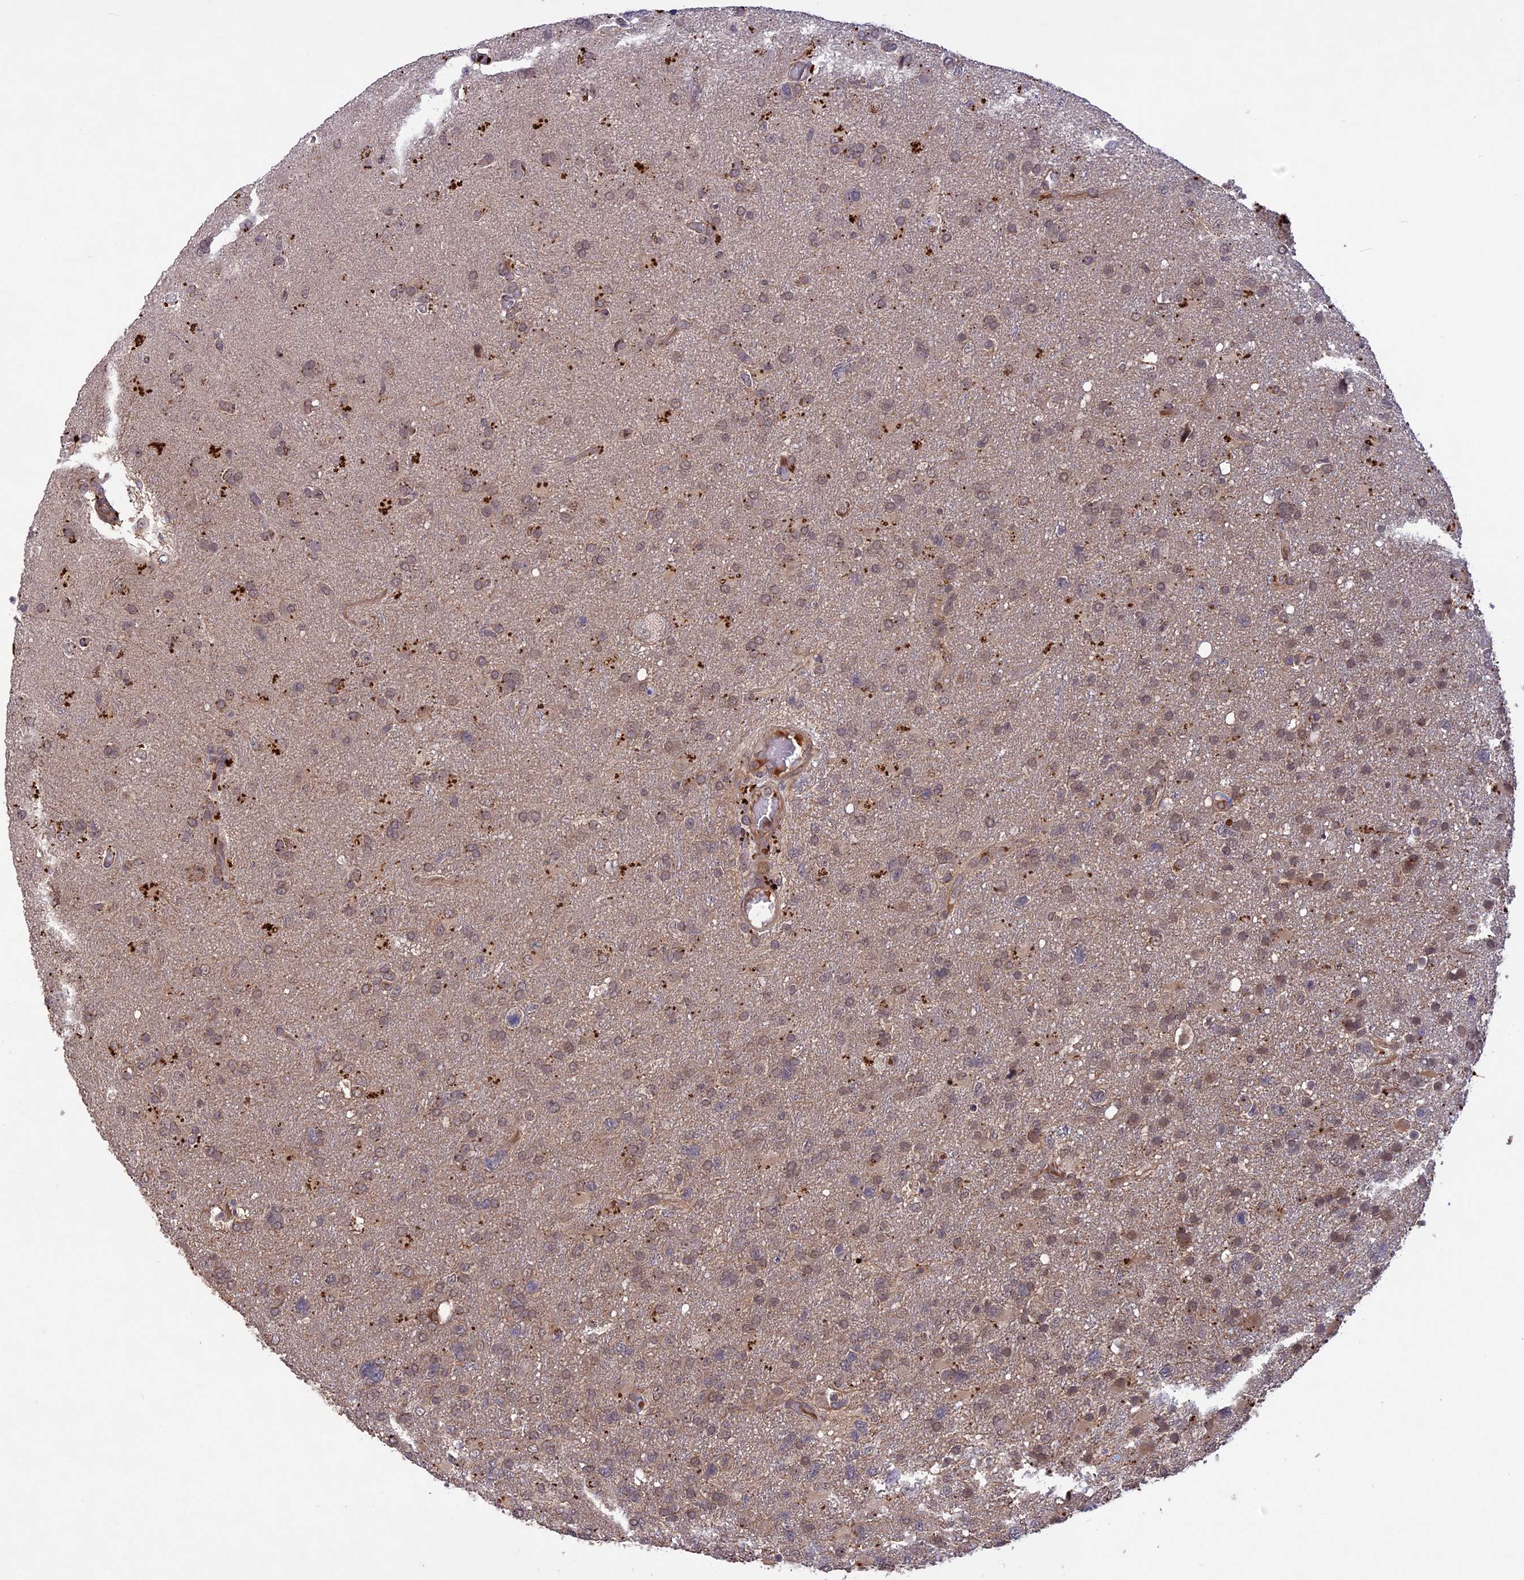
{"staining": {"intensity": "weak", "quantity": "25%-75%", "location": "nuclear"}, "tissue": "glioma", "cell_type": "Tumor cells", "image_type": "cancer", "snomed": [{"axis": "morphology", "description": "Glioma, malignant, High grade"}, {"axis": "topography", "description": "Brain"}], "caption": "Malignant high-grade glioma stained with a protein marker exhibits weak staining in tumor cells.", "gene": "ADO", "patient": {"sex": "male", "age": 61}}